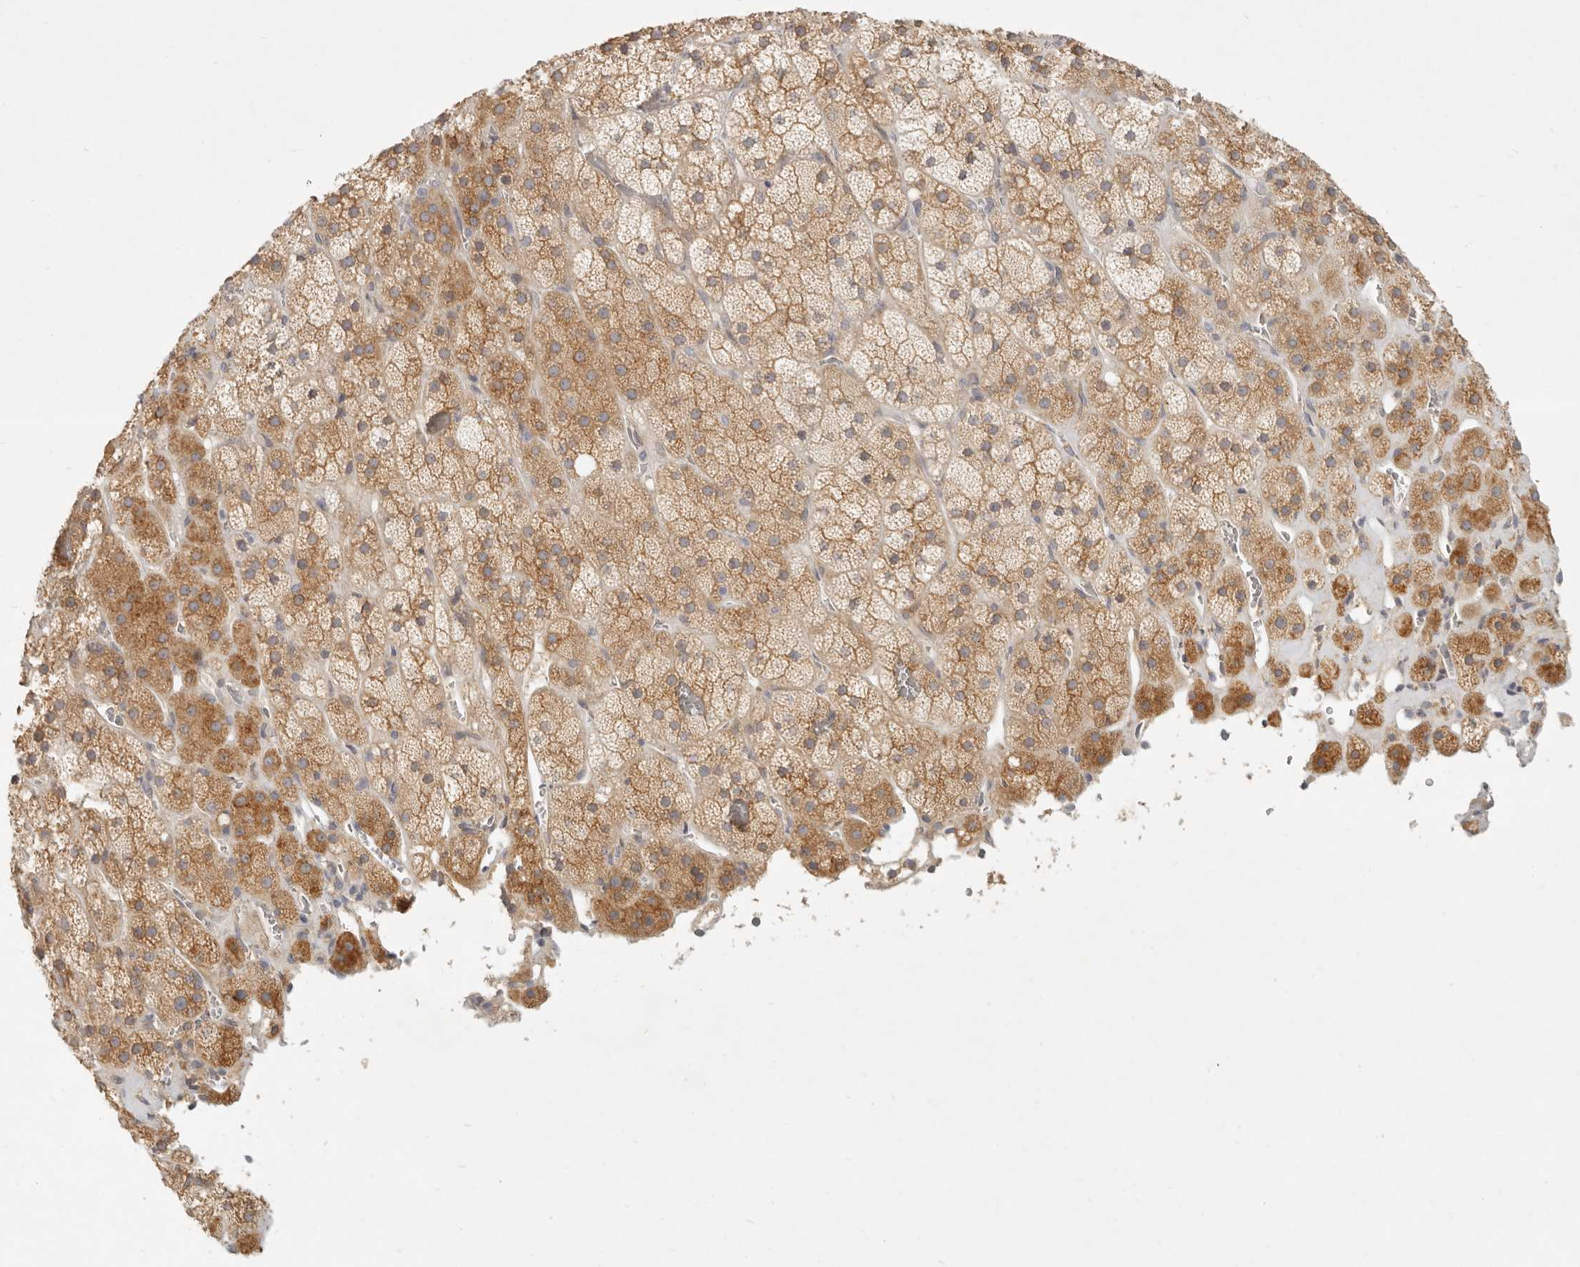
{"staining": {"intensity": "moderate", "quantity": ">75%", "location": "cytoplasmic/membranous"}, "tissue": "adrenal gland", "cell_type": "Glandular cells", "image_type": "normal", "snomed": [{"axis": "morphology", "description": "Normal tissue, NOS"}, {"axis": "topography", "description": "Adrenal gland"}], "caption": "This image shows immunohistochemistry (IHC) staining of normal adrenal gland, with medium moderate cytoplasmic/membranous expression in about >75% of glandular cells.", "gene": "PABPC4", "patient": {"sex": "male", "age": 57}}